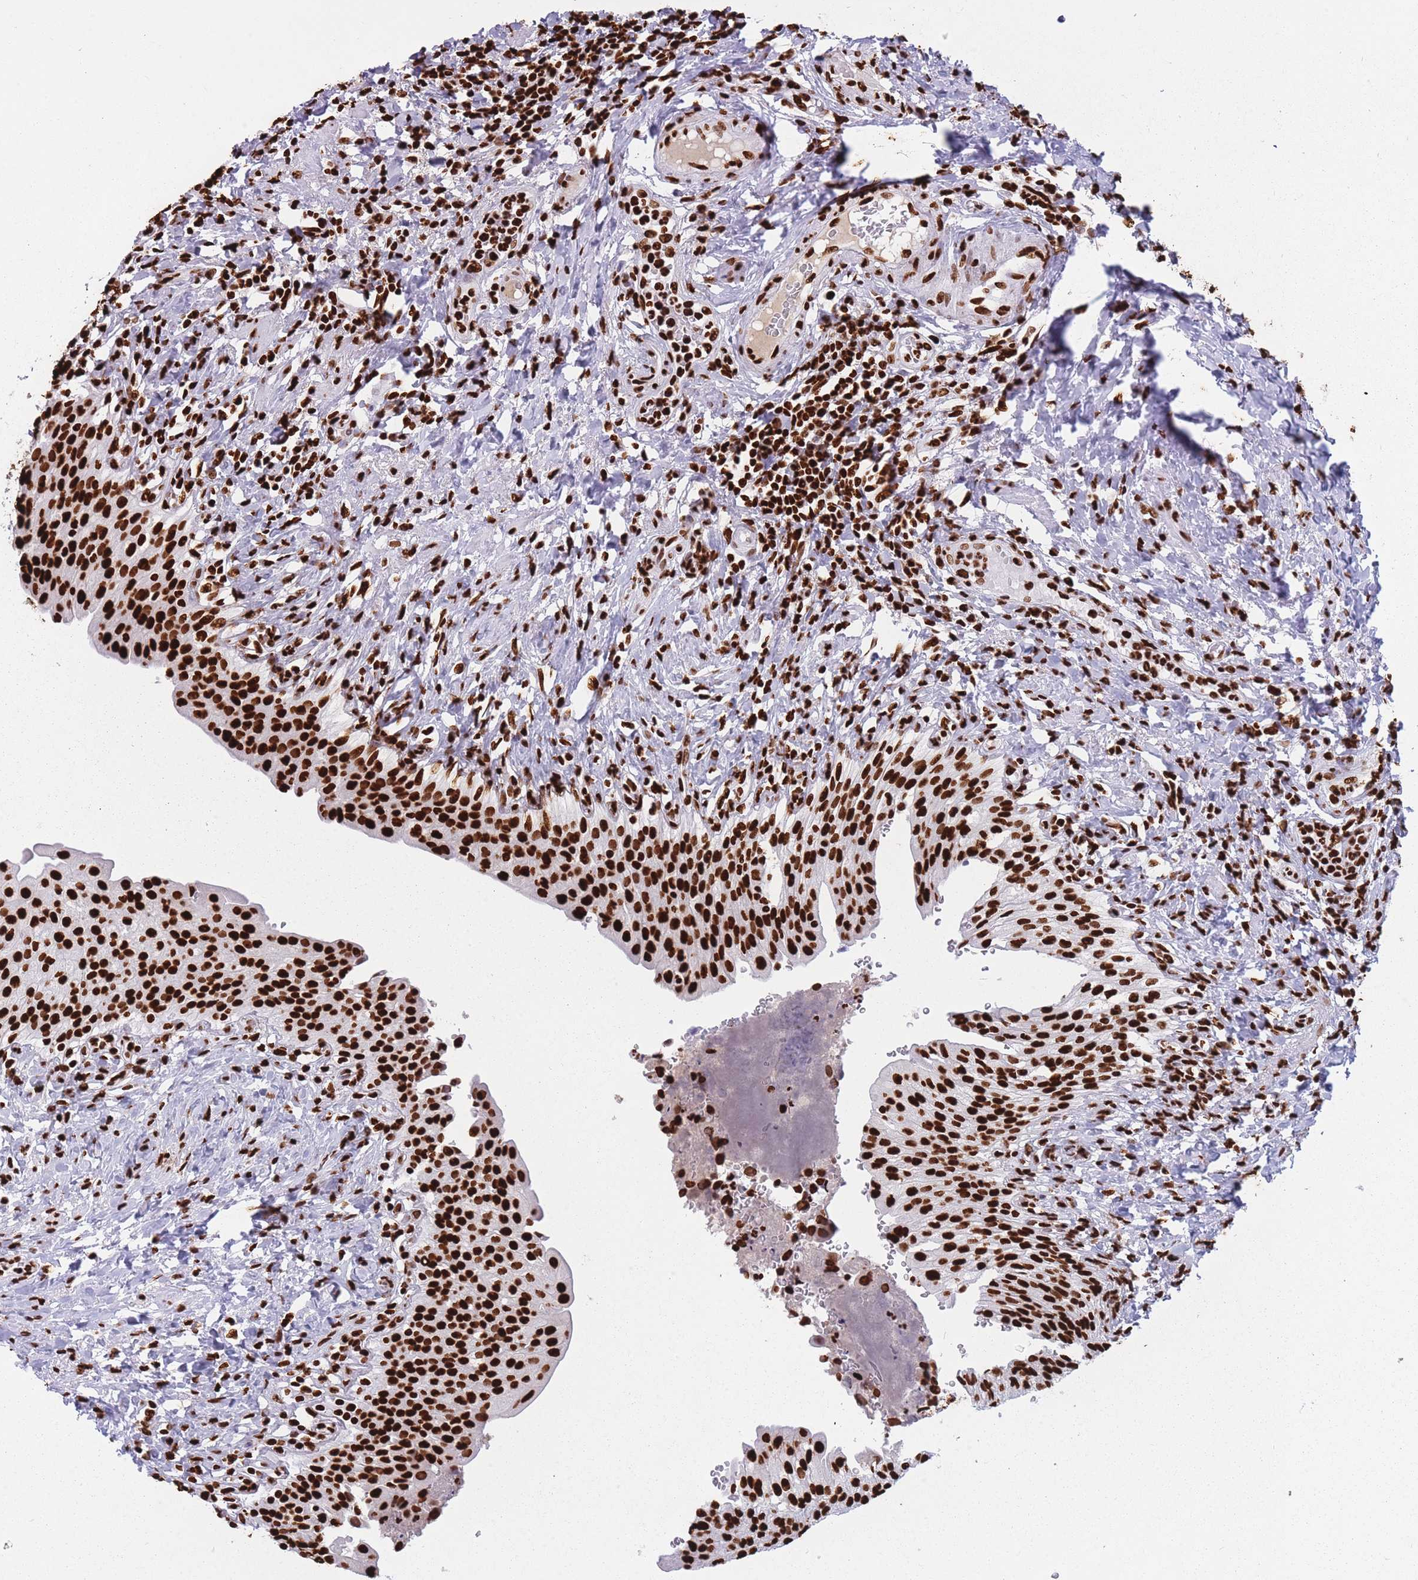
{"staining": {"intensity": "strong", "quantity": ">75%", "location": "nuclear"}, "tissue": "urinary bladder", "cell_type": "Urothelial cells", "image_type": "normal", "snomed": [{"axis": "morphology", "description": "Normal tissue, NOS"}, {"axis": "morphology", "description": "Inflammation, NOS"}, {"axis": "topography", "description": "Urinary bladder"}], "caption": "Immunohistochemistry of benign human urinary bladder demonstrates high levels of strong nuclear expression in approximately >75% of urothelial cells.", "gene": "HNRNPUL1", "patient": {"sex": "male", "age": 64}}